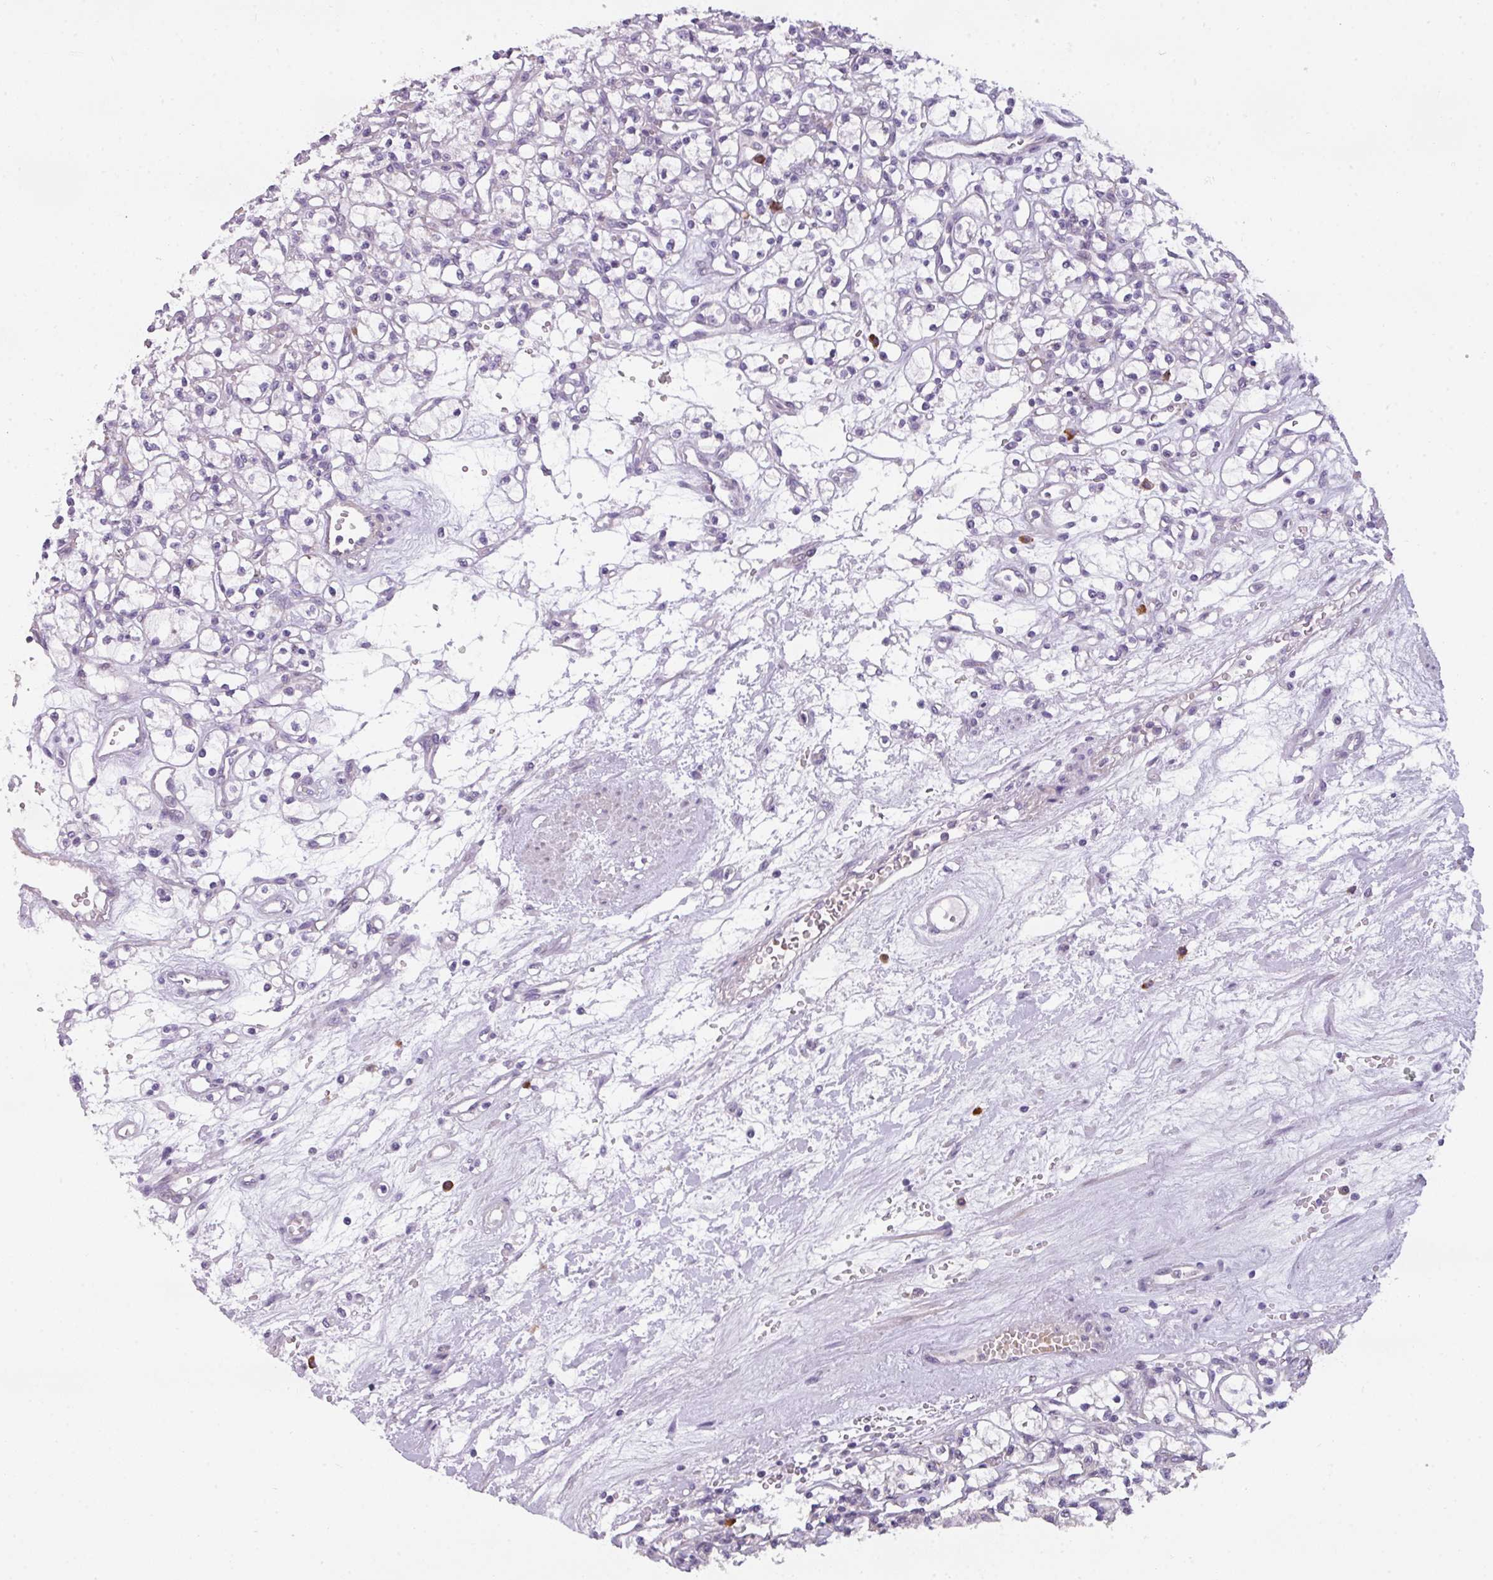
{"staining": {"intensity": "negative", "quantity": "none", "location": "none"}, "tissue": "renal cancer", "cell_type": "Tumor cells", "image_type": "cancer", "snomed": [{"axis": "morphology", "description": "Adenocarcinoma, NOS"}, {"axis": "topography", "description": "Kidney"}], "caption": "Human renal cancer stained for a protein using immunohistochemistry reveals no positivity in tumor cells.", "gene": "C2orf68", "patient": {"sex": "female", "age": 59}}